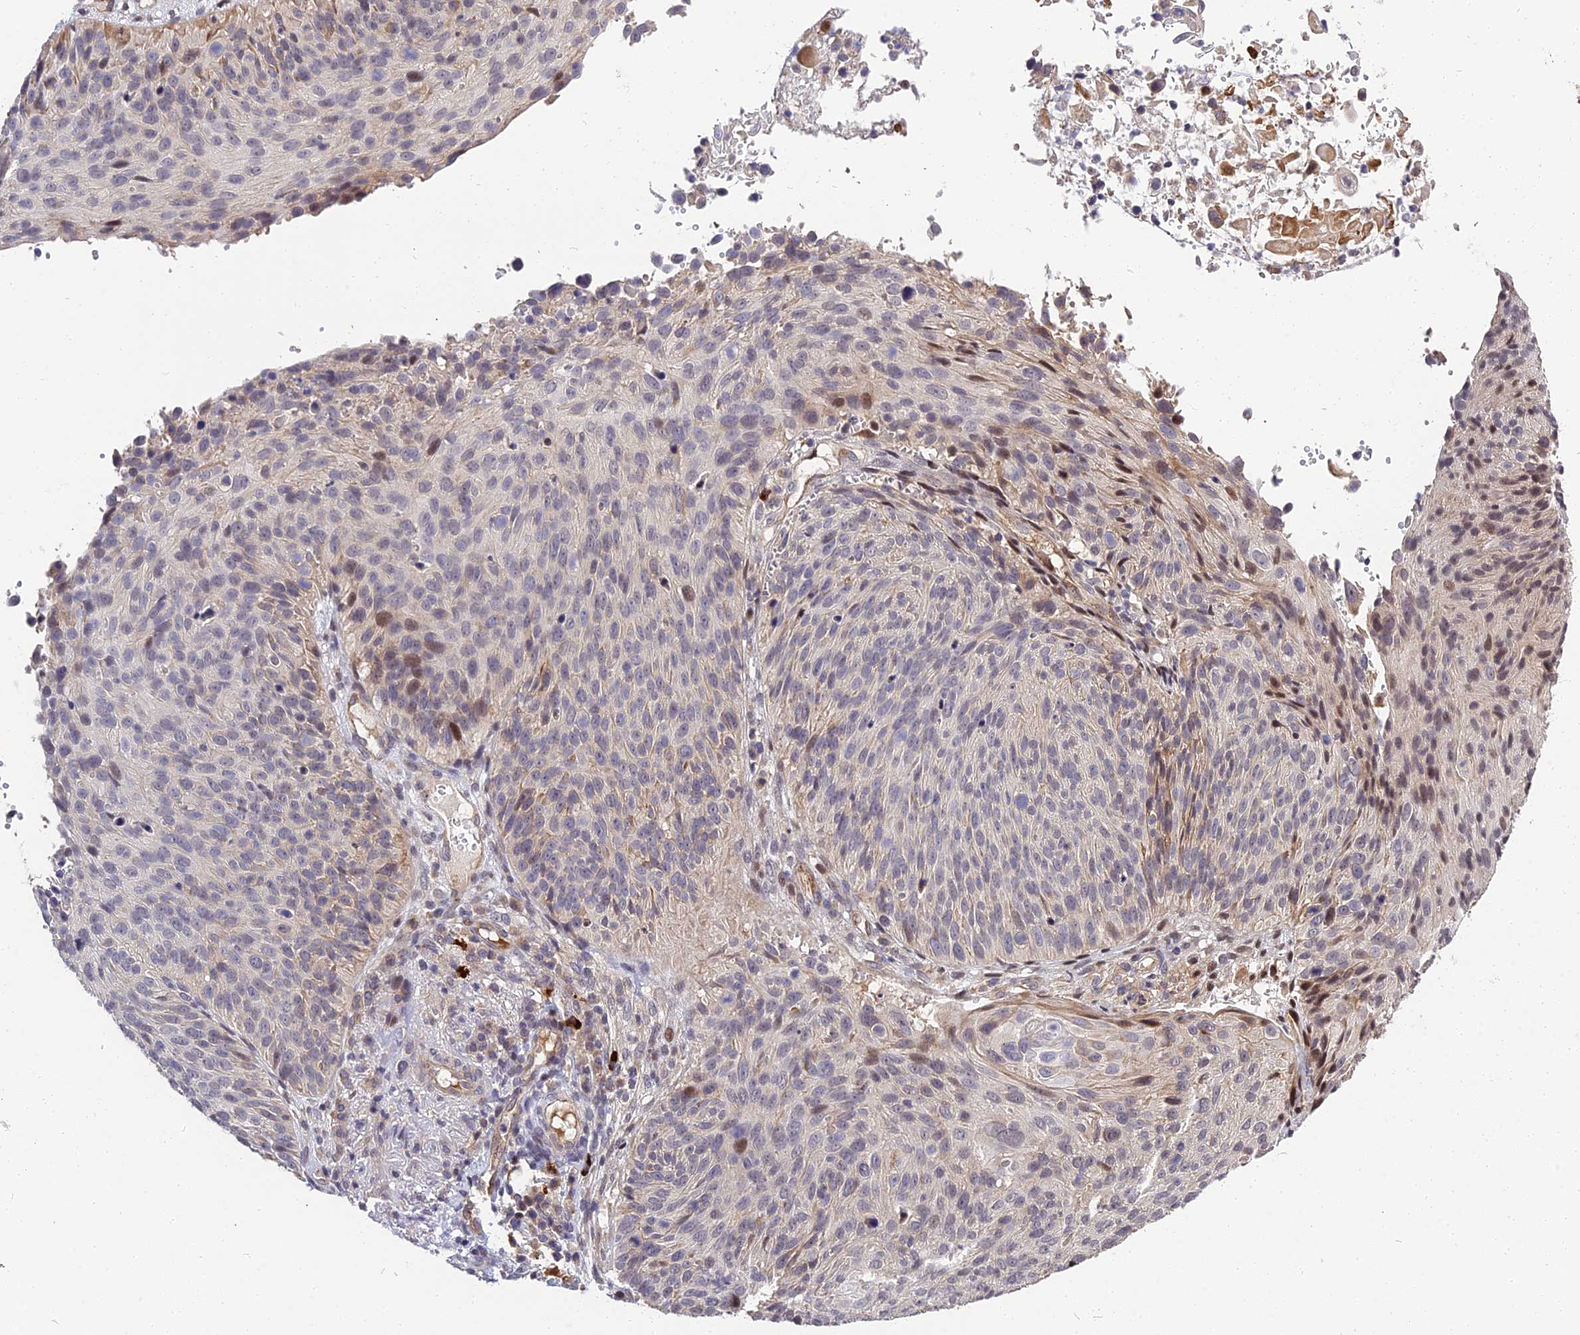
{"staining": {"intensity": "moderate", "quantity": "<25%", "location": "nuclear"}, "tissue": "cervical cancer", "cell_type": "Tumor cells", "image_type": "cancer", "snomed": [{"axis": "morphology", "description": "Squamous cell carcinoma, NOS"}, {"axis": "topography", "description": "Cervix"}], "caption": "Protein expression by IHC displays moderate nuclear staining in about <25% of tumor cells in squamous cell carcinoma (cervical).", "gene": "MFSD2A", "patient": {"sex": "female", "age": 74}}